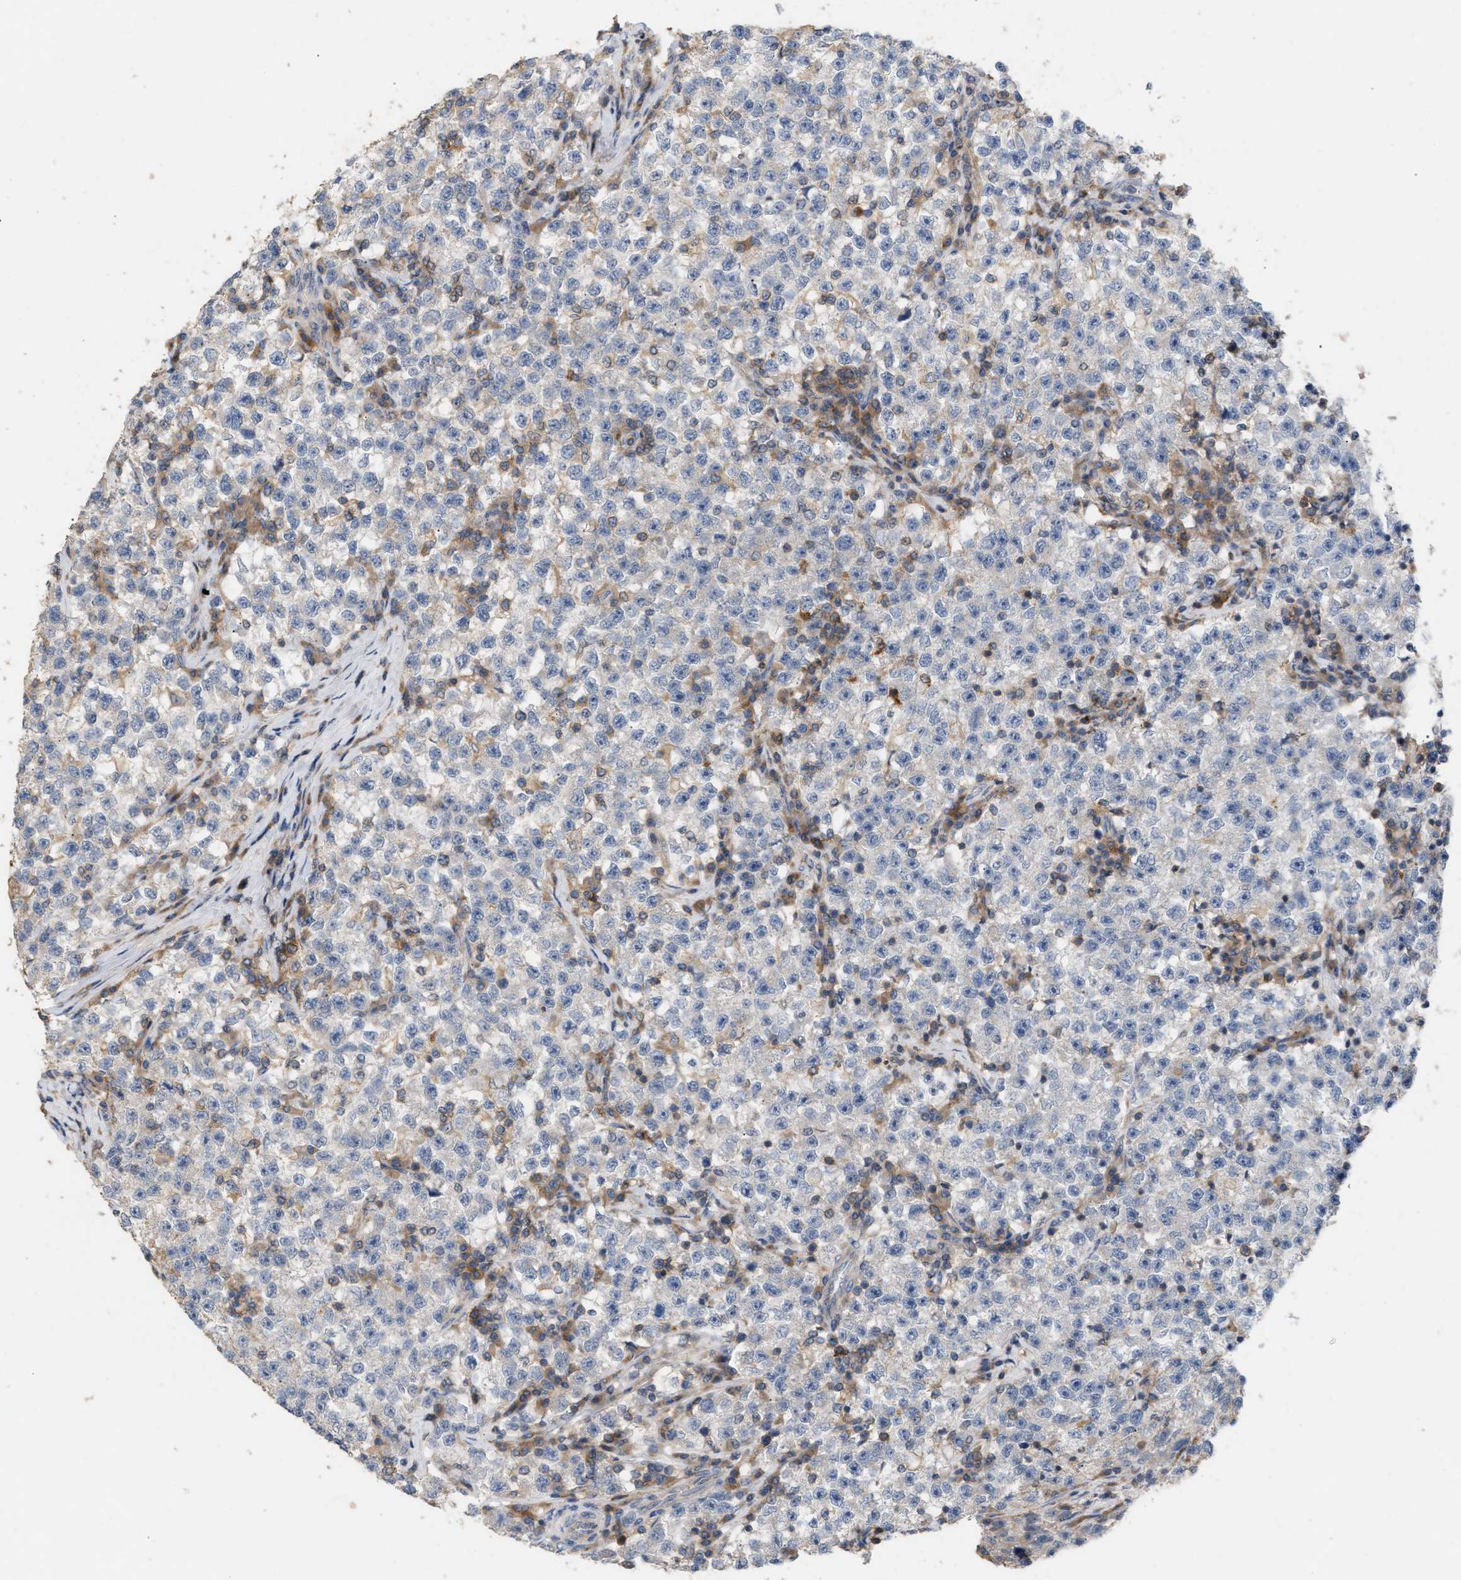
{"staining": {"intensity": "negative", "quantity": "none", "location": "none"}, "tissue": "testis cancer", "cell_type": "Tumor cells", "image_type": "cancer", "snomed": [{"axis": "morphology", "description": "Seminoma, NOS"}, {"axis": "topography", "description": "Testis"}], "caption": "Immunohistochemistry (IHC) photomicrograph of testis seminoma stained for a protein (brown), which exhibits no staining in tumor cells.", "gene": "DBNL", "patient": {"sex": "male", "age": 22}}